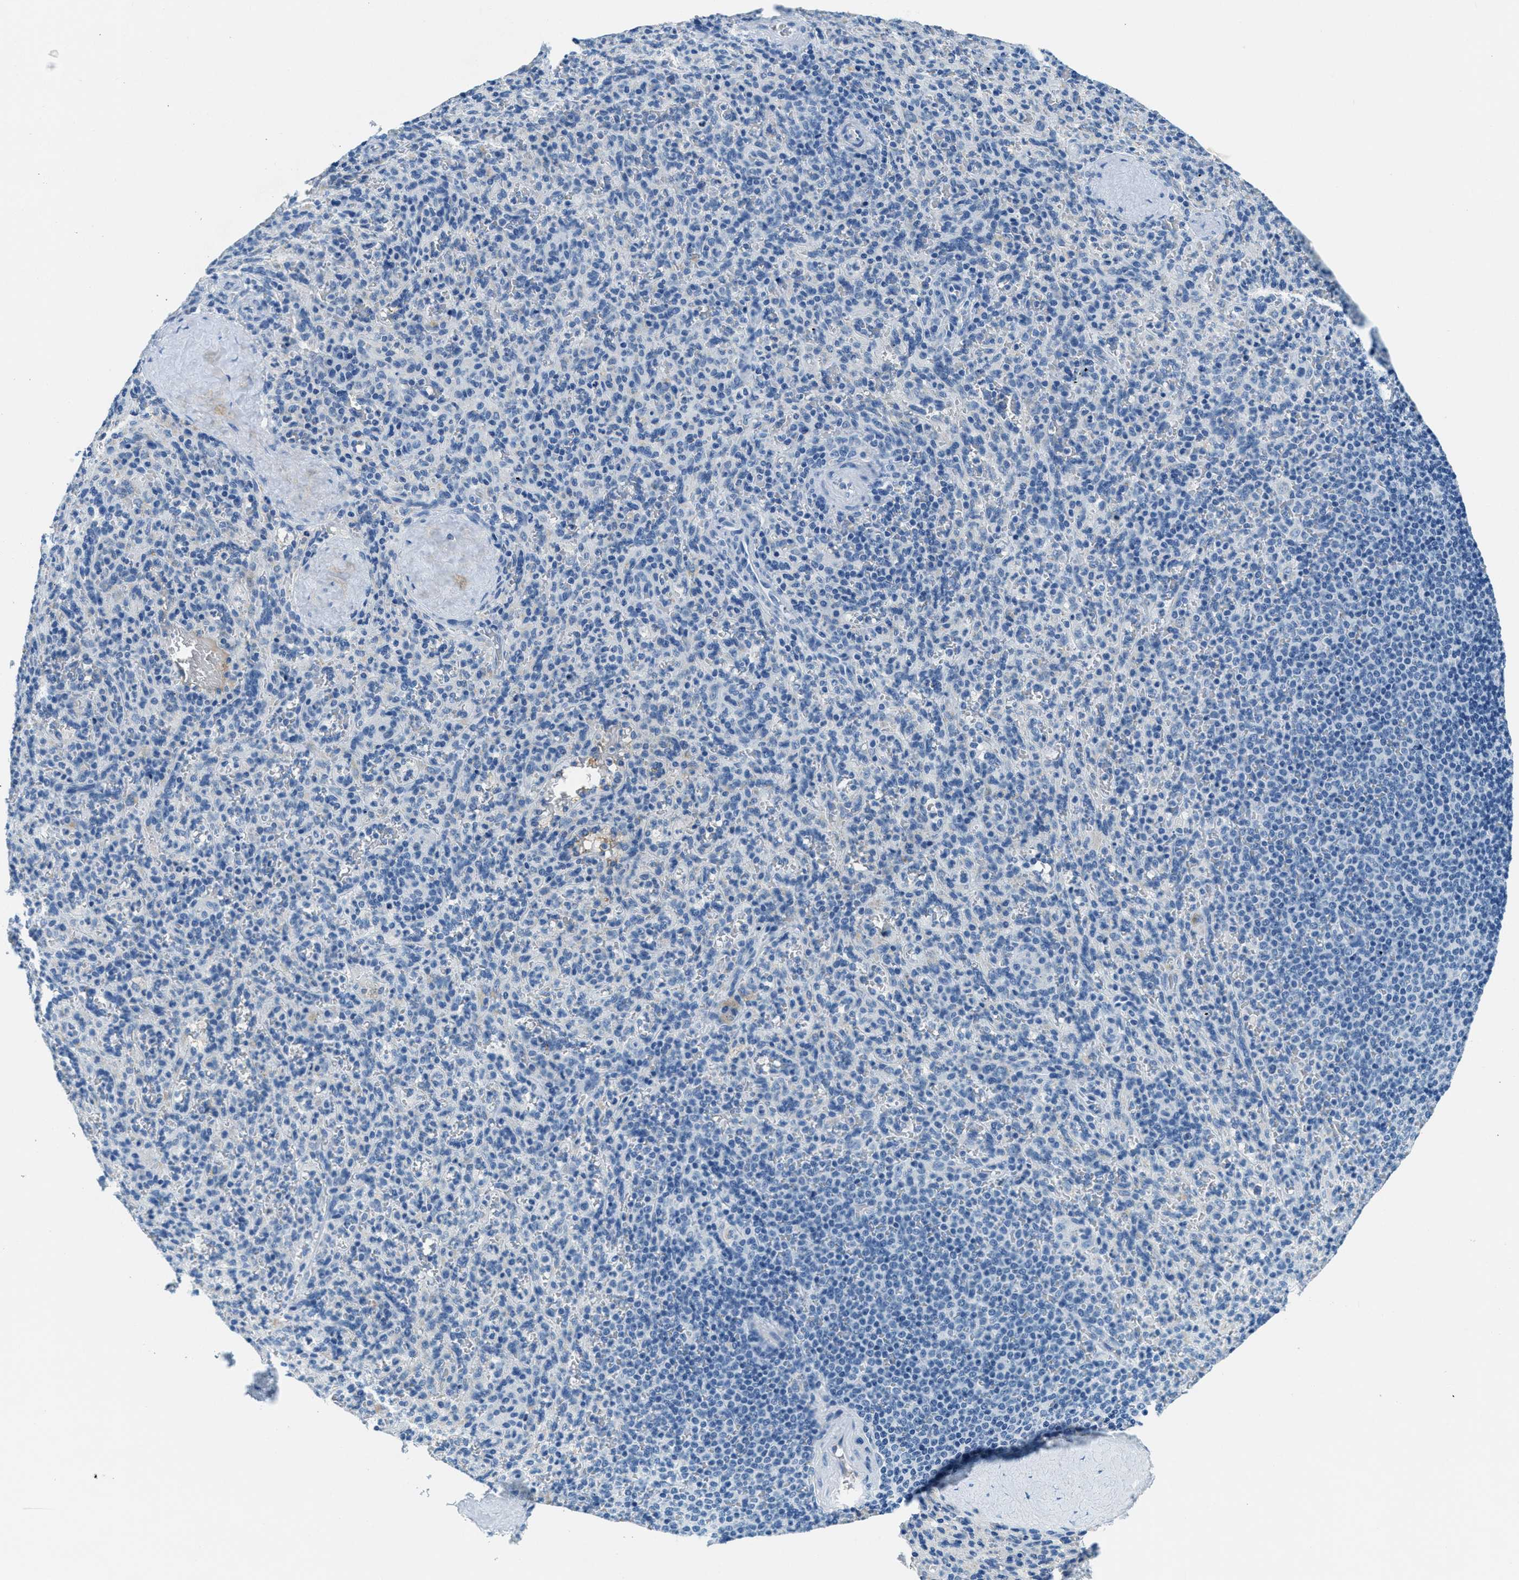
{"staining": {"intensity": "negative", "quantity": "none", "location": "none"}, "tissue": "spleen", "cell_type": "Cells in red pulp", "image_type": "normal", "snomed": [{"axis": "morphology", "description": "Normal tissue, NOS"}, {"axis": "topography", "description": "Spleen"}], "caption": "A high-resolution image shows immunohistochemistry staining of benign spleen, which displays no significant expression in cells in red pulp.", "gene": "A2M", "patient": {"sex": "male", "age": 36}}